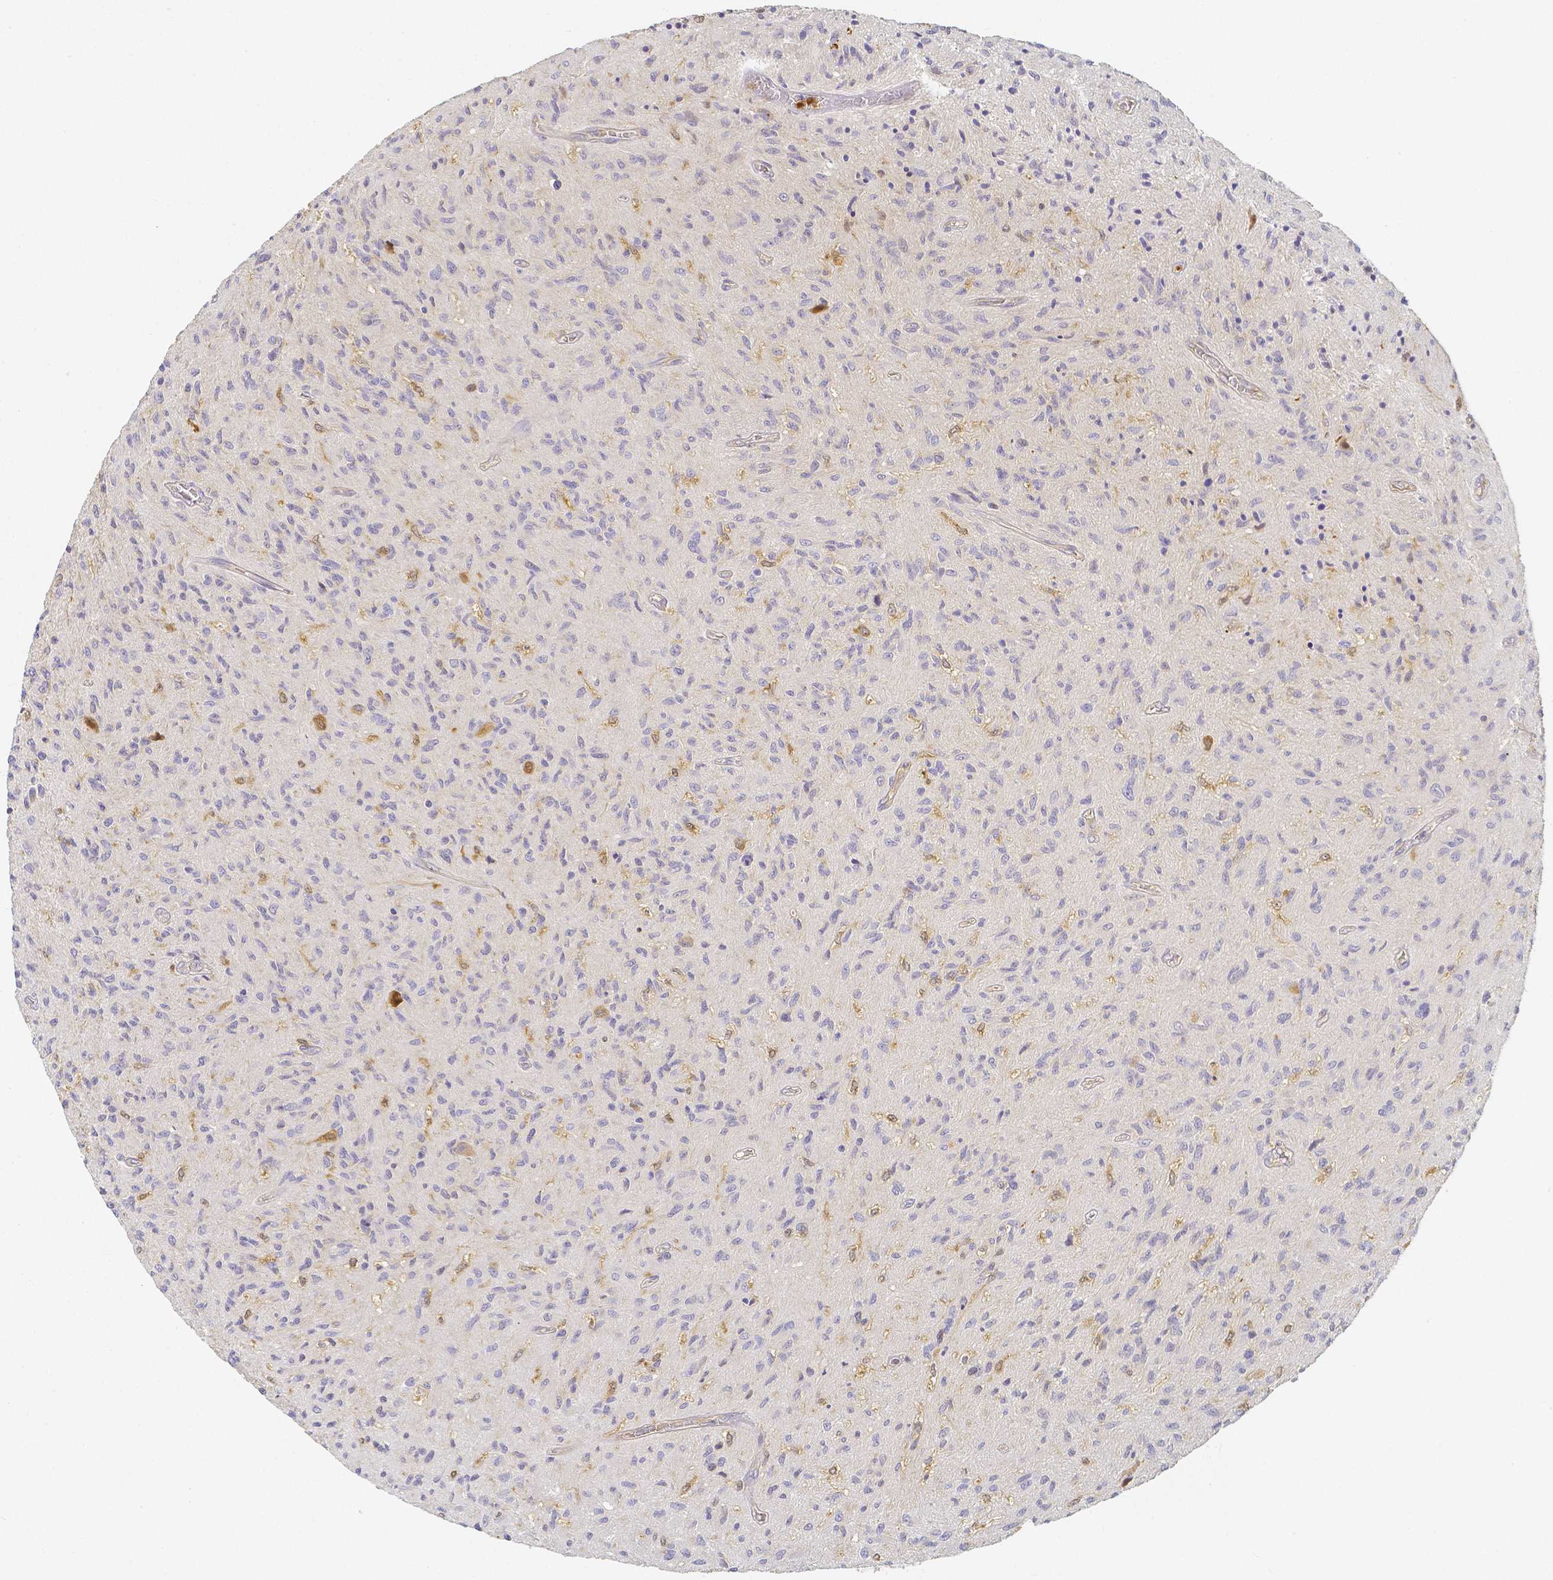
{"staining": {"intensity": "negative", "quantity": "none", "location": "none"}, "tissue": "glioma", "cell_type": "Tumor cells", "image_type": "cancer", "snomed": [{"axis": "morphology", "description": "Glioma, malignant, High grade"}, {"axis": "topography", "description": "Brain"}], "caption": "This is an IHC image of human glioma. There is no expression in tumor cells.", "gene": "KCNH1", "patient": {"sex": "male", "age": 54}}